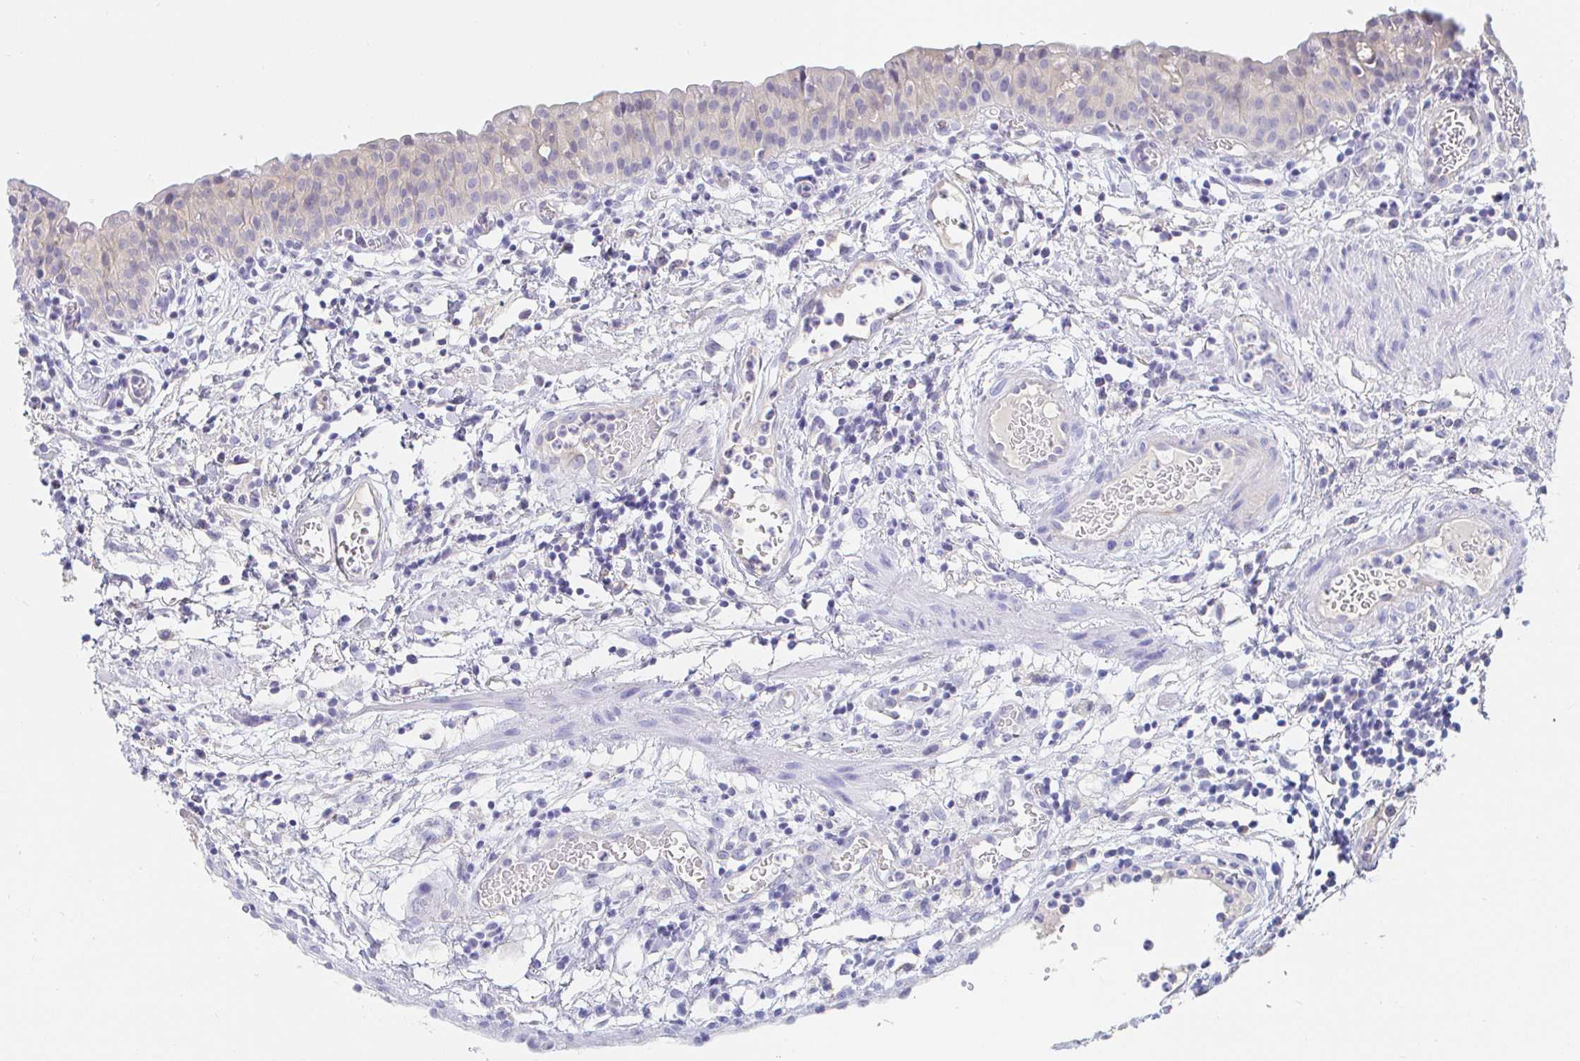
{"staining": {"intensity": "negative", "quantity": "none", "location": "none"}, "tissue": "urinary bladder", "cell_type": "Urothelial cells", "image_type": "normal", "snomed": [{"axis": "morphology", "description": "Normal tissue, NOS"}, {"axis": "morphology", "description": "Inflammation, NOS"}, {"axis": "topography", "description": "Urinary bladder"}], "caption": "High power microscopy histopathology image of an IHC histopathology image of normal urinary bladder, revealing no significant staining in urothelial cells.", "gene": "PDE6B", "patient": {"sex": "male", "age": 57}}